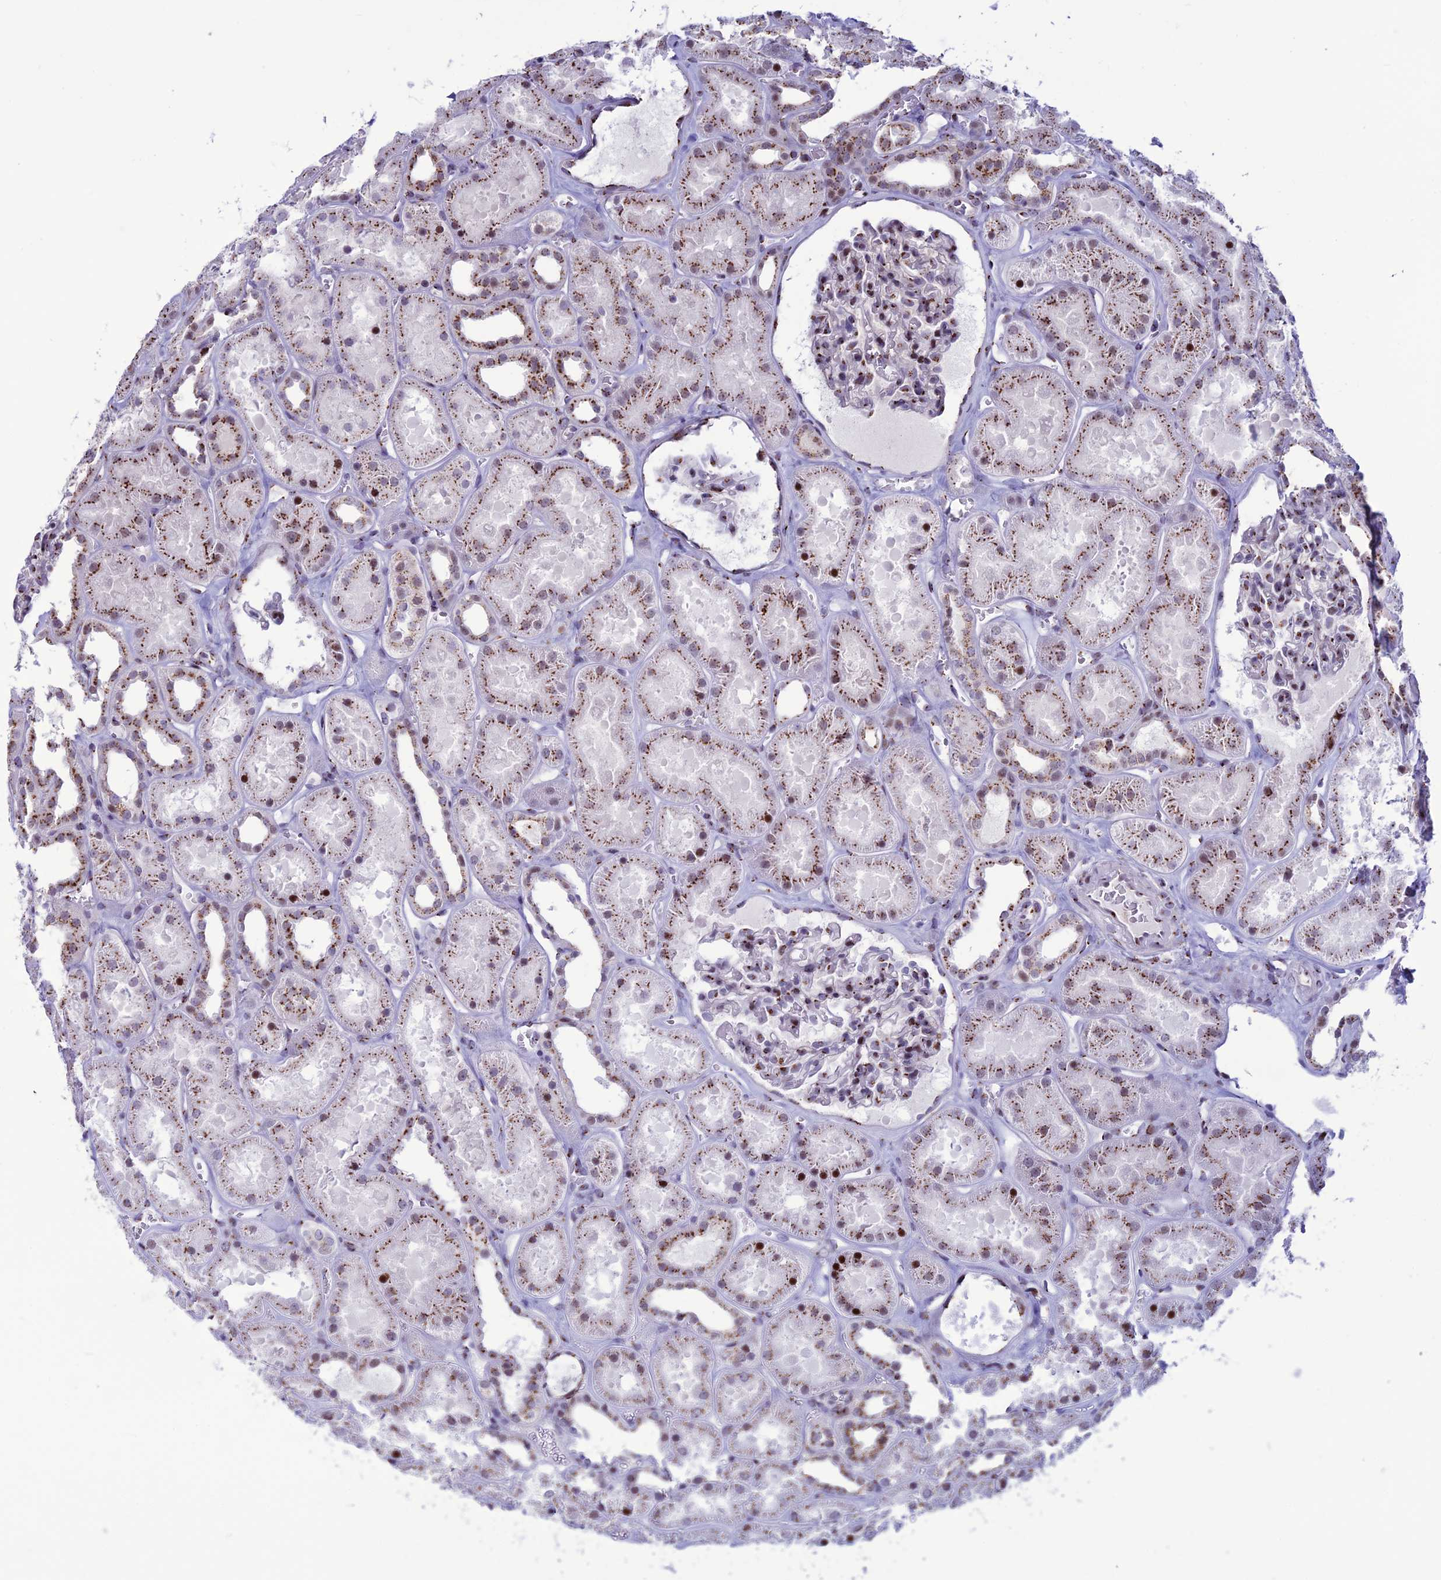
{"staining": {"intensity": "moderate", "quantity": "25%-75%", "location": "cytoplasmic/membranous,nuclear"}, "tissue": "kidney", "cell_type": "Cells in glomeruli", "image_type": "normal", "snomed": [{"axis": "morphology", "description": "Normal tissue, NOS"}, {"axis": "topography", "description": "Kidney"}], "caption": "Immunohistochemical staining of normal kidney exhibits medium levels of moderate cytoplasmic/membranous,nuclear positivity in about 25%-75% of cells in glomeruli.", "gene": "PLEKHA4", "patient": {"sex": "female", "age": 41}}